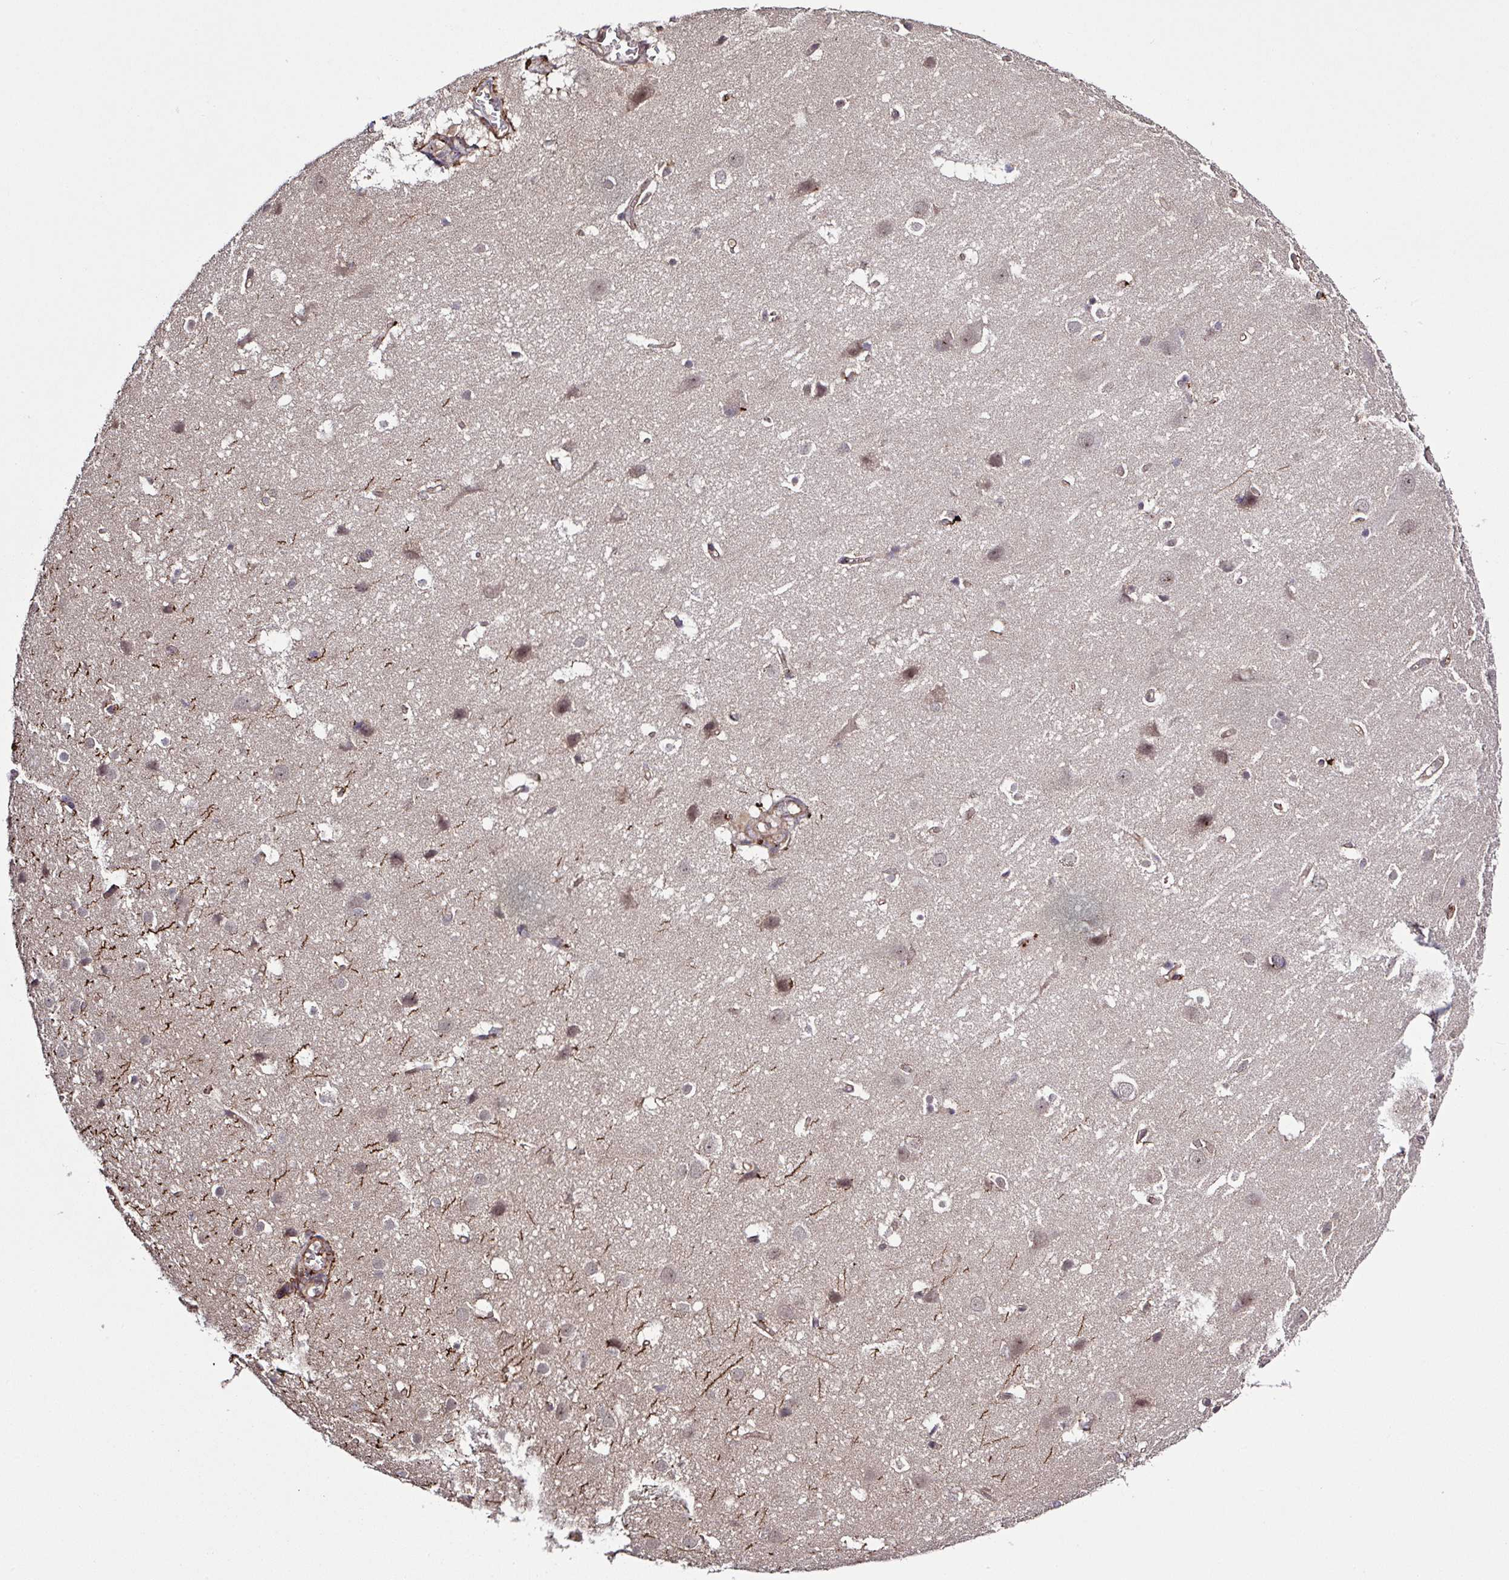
{"staining": {"intensity": "moderate", "quantity": ">75%", "location": "cytoplasmic/membranous"}, "tissue": "cerebral cortex", "cell_type": "Endothelial cells", "image_type": "normal", "snomed": [{"axis": "morphology", "description": "Normal tissue, NOS"}, {"axis": "topography", "description": "Cerebral cortex"}], "caption": "Immunohistochemistry image of normal cerebral cortex: human cerebral cortex stained using immunohistochemistry (IHC) demonstrates medium levels of moderate protein expression localized specifically in the cytoplasmic/membranous of endothelial cells, appearing as a cytoplasmic/membranous brown color.", "gene": "ARPIN", "patient": {"sex": "male", "age": 37}}